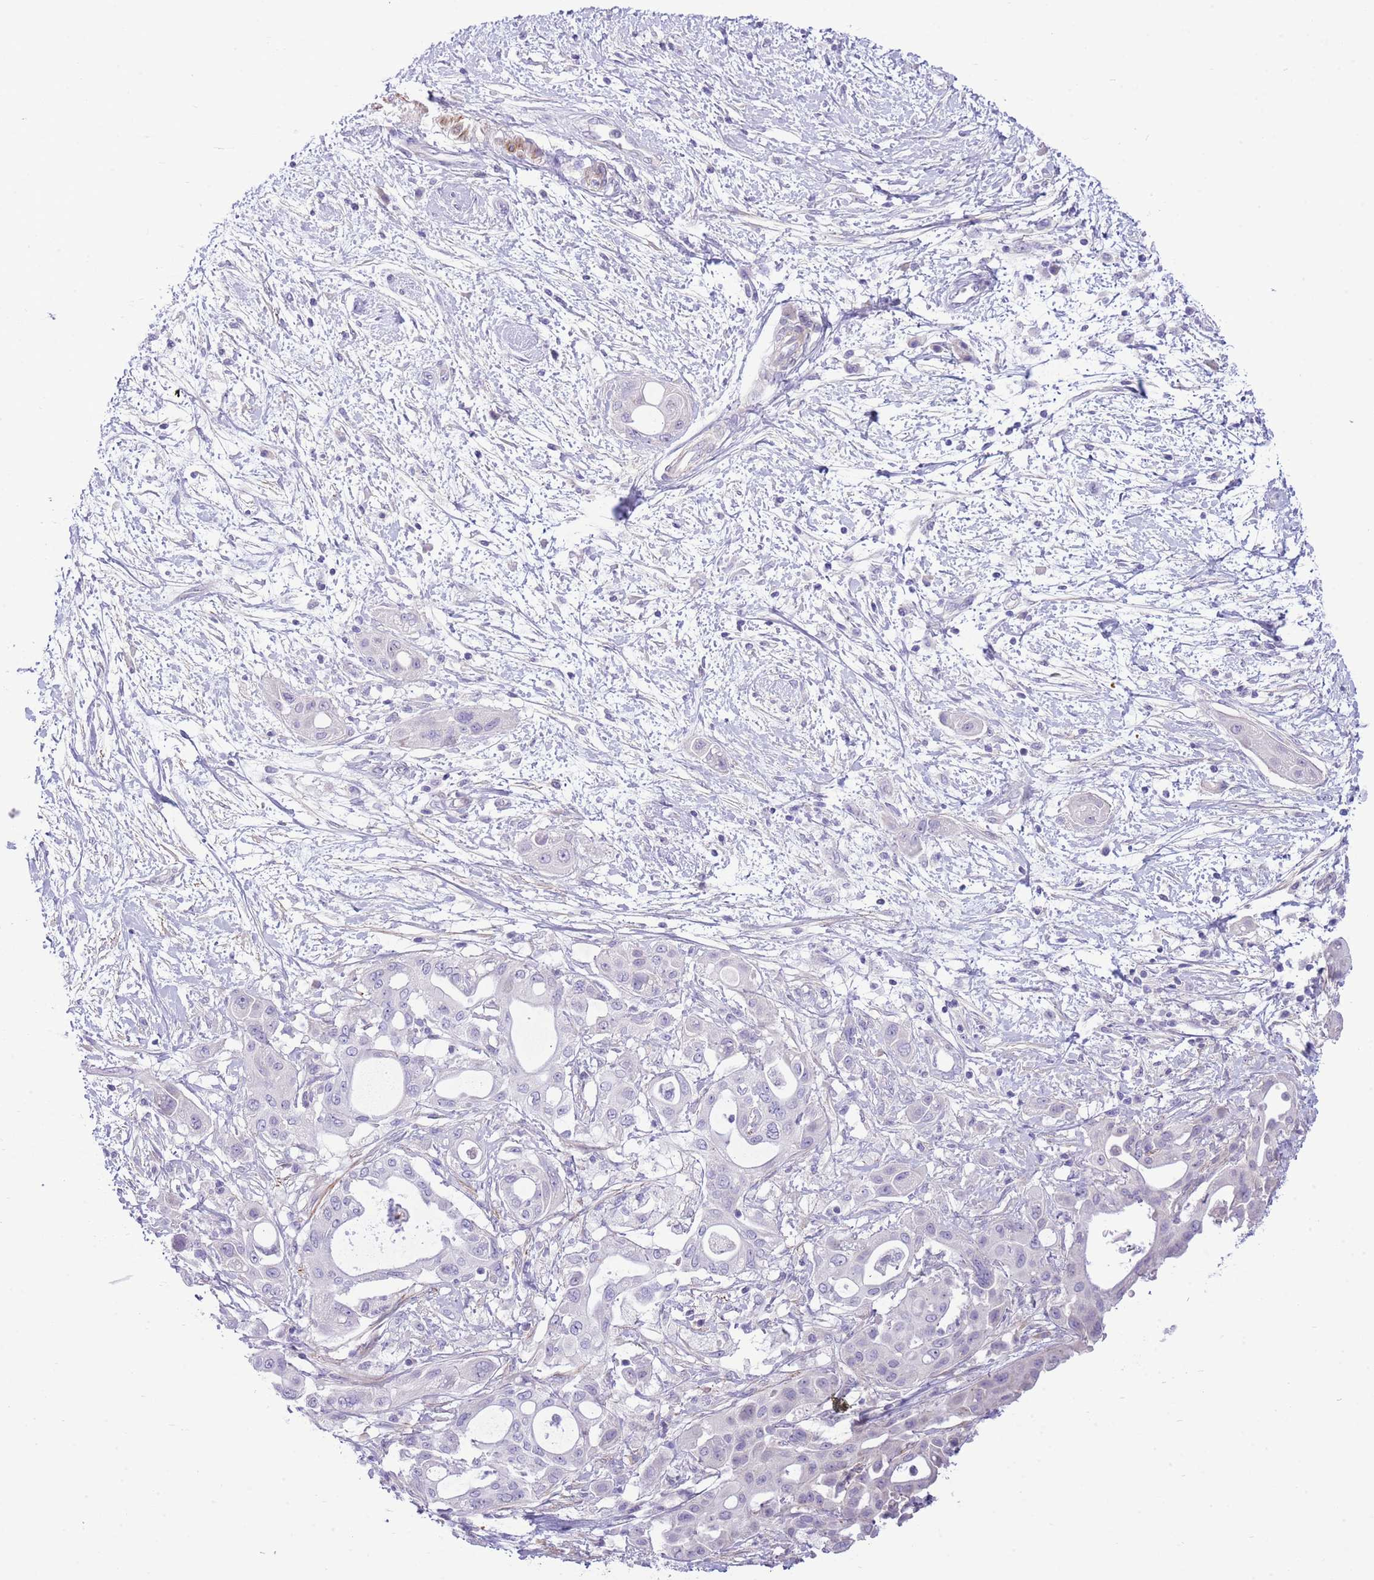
{"staining": {"intensity": "negative", "quantity": "none", "location": "none"}, "tissue": "pancreatic cancer", "cell_type": "Tumor cells", "image_type": "cancer", "snomed": [{"axis": "morphology", "description": "Adenocarcinoma, NOS"}, {"axis": "topography", "description": "Pancreas"}], "caption": "Pancreatic cancer (adenocarcinoma) was stained to show a protein in brown. There is no significant staining in tumor cells.", "gene": "ZC4H2", "patient": {"sex": "male", "age": 68}}